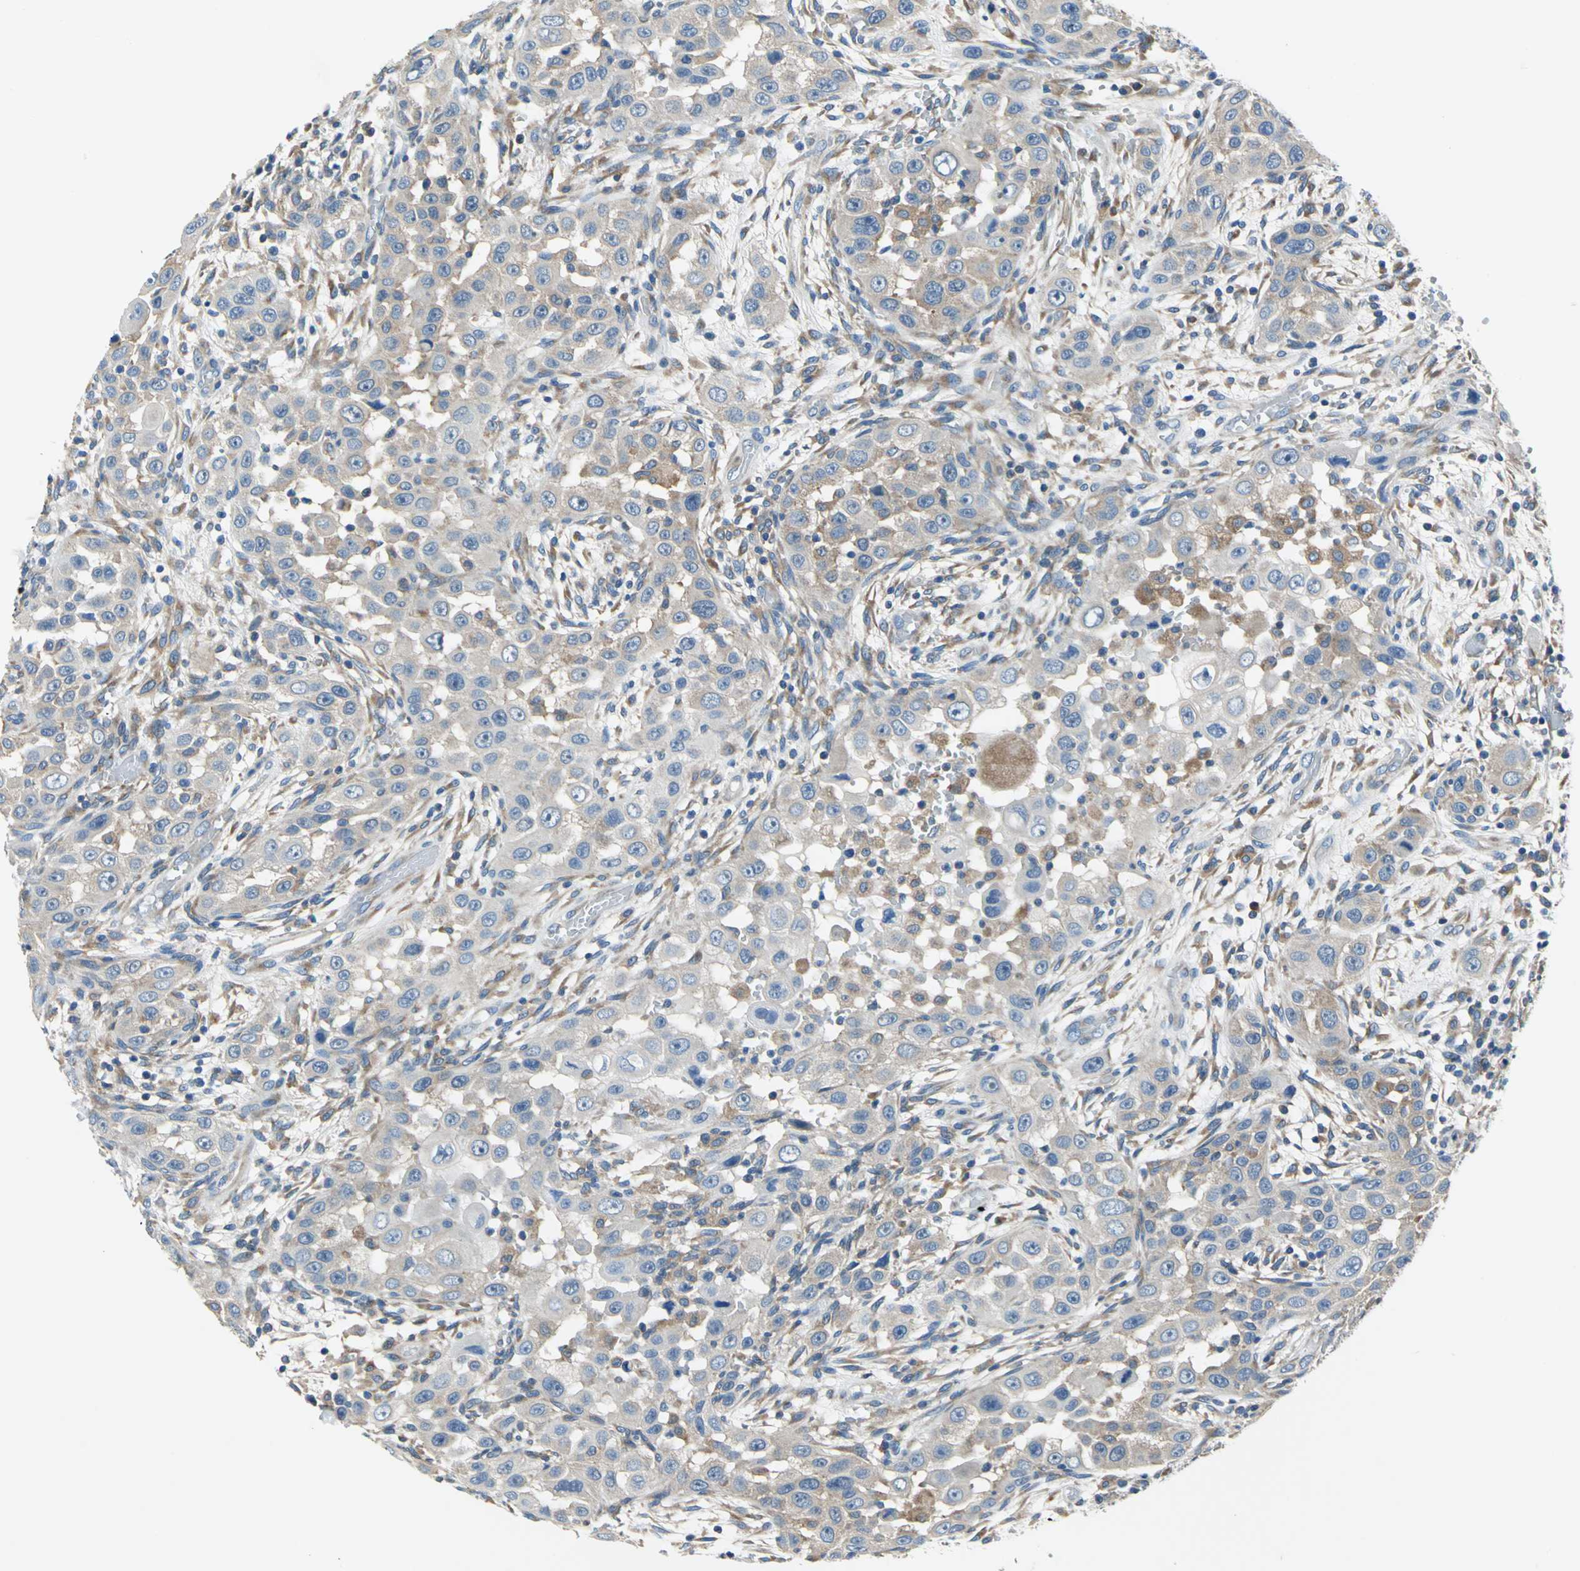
{"staining": {"intensity": "moderate", "quantity": ">75%", "location": "cytoplasmic/membranous"}, "tissue": "head and neck cancer", "cell_type": "Tumor cells", "image_type": "cancer", "snomed": [{"axis": "morphology", "description": "Carcinoma, NOS"}, {"axis": "topography", "description": "Head-Neck"}], "caption": "IHC staining of carcinoma (head and neck), which shows medium levels of moderate cytoplasmic/membranous staining in approximately >75% of tumor cells indicating moderate cytoplasmic/membranous protein expression. The staining was performed using DAB (3,3'-diaminobenzidine) (brown) for protein detection and nuclei were counterstained in hematoxylin (blue).", "gene": "TRIM25", "patient": {"sex": "male", "age": 87}}